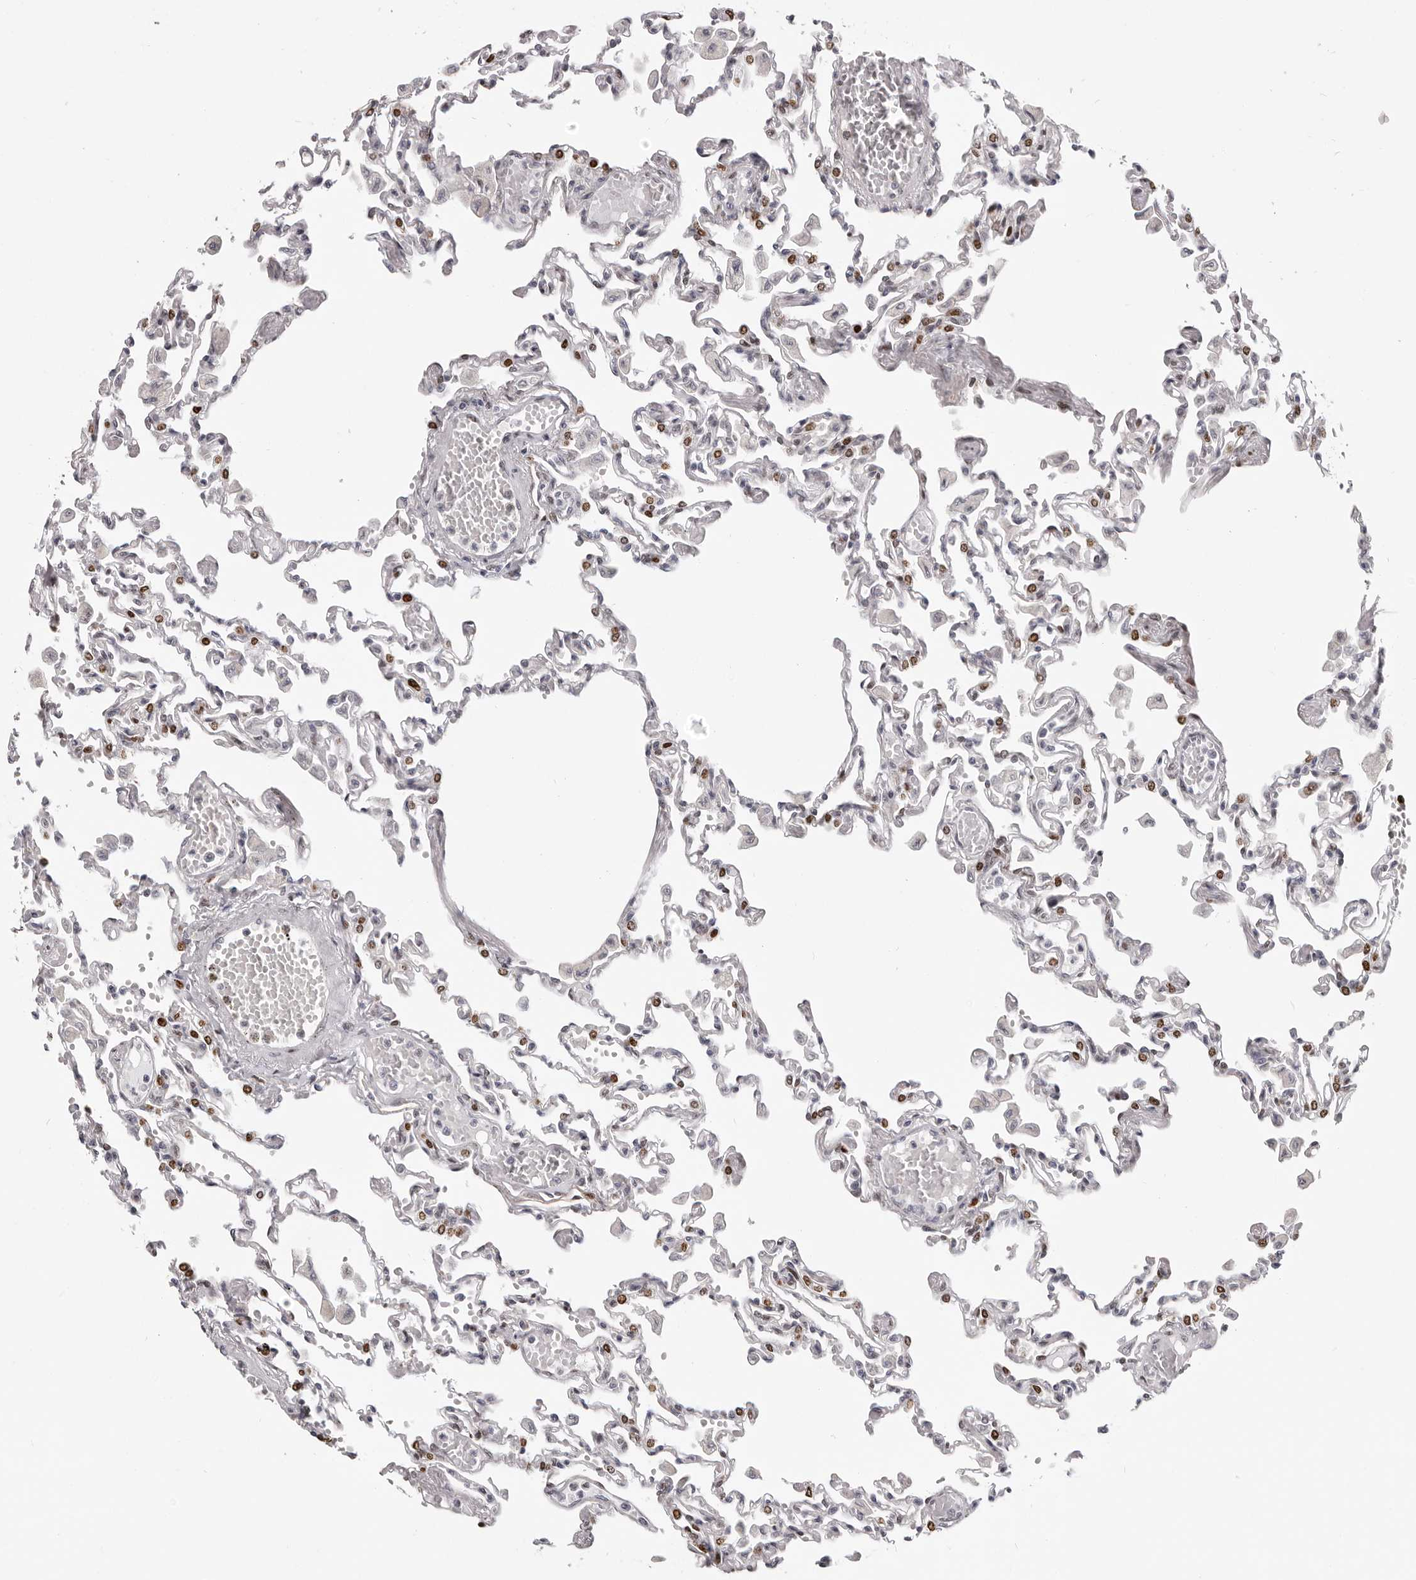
{"staining": {"intensity": "moderate", "quantity": "25%-75%", "location": "nuclear"}, "tissue": "lung", "cell_type": "Alveolar cells", "image_type": "normal", "snomed": [{"axis": "morphology", "description": "Normal tissue, NOS"}, {"axis": "topography", "description": "Bronchus"}, {"axis": "topography", "description": "Lung"}], "caption": "Immunohistochemical staining of benign lung displays moderate nuclear protein positivity in approximately 25%-75% of alveolar cells.", "gene": "SRP19", "patient": {"sex": "female", "age": 49}}